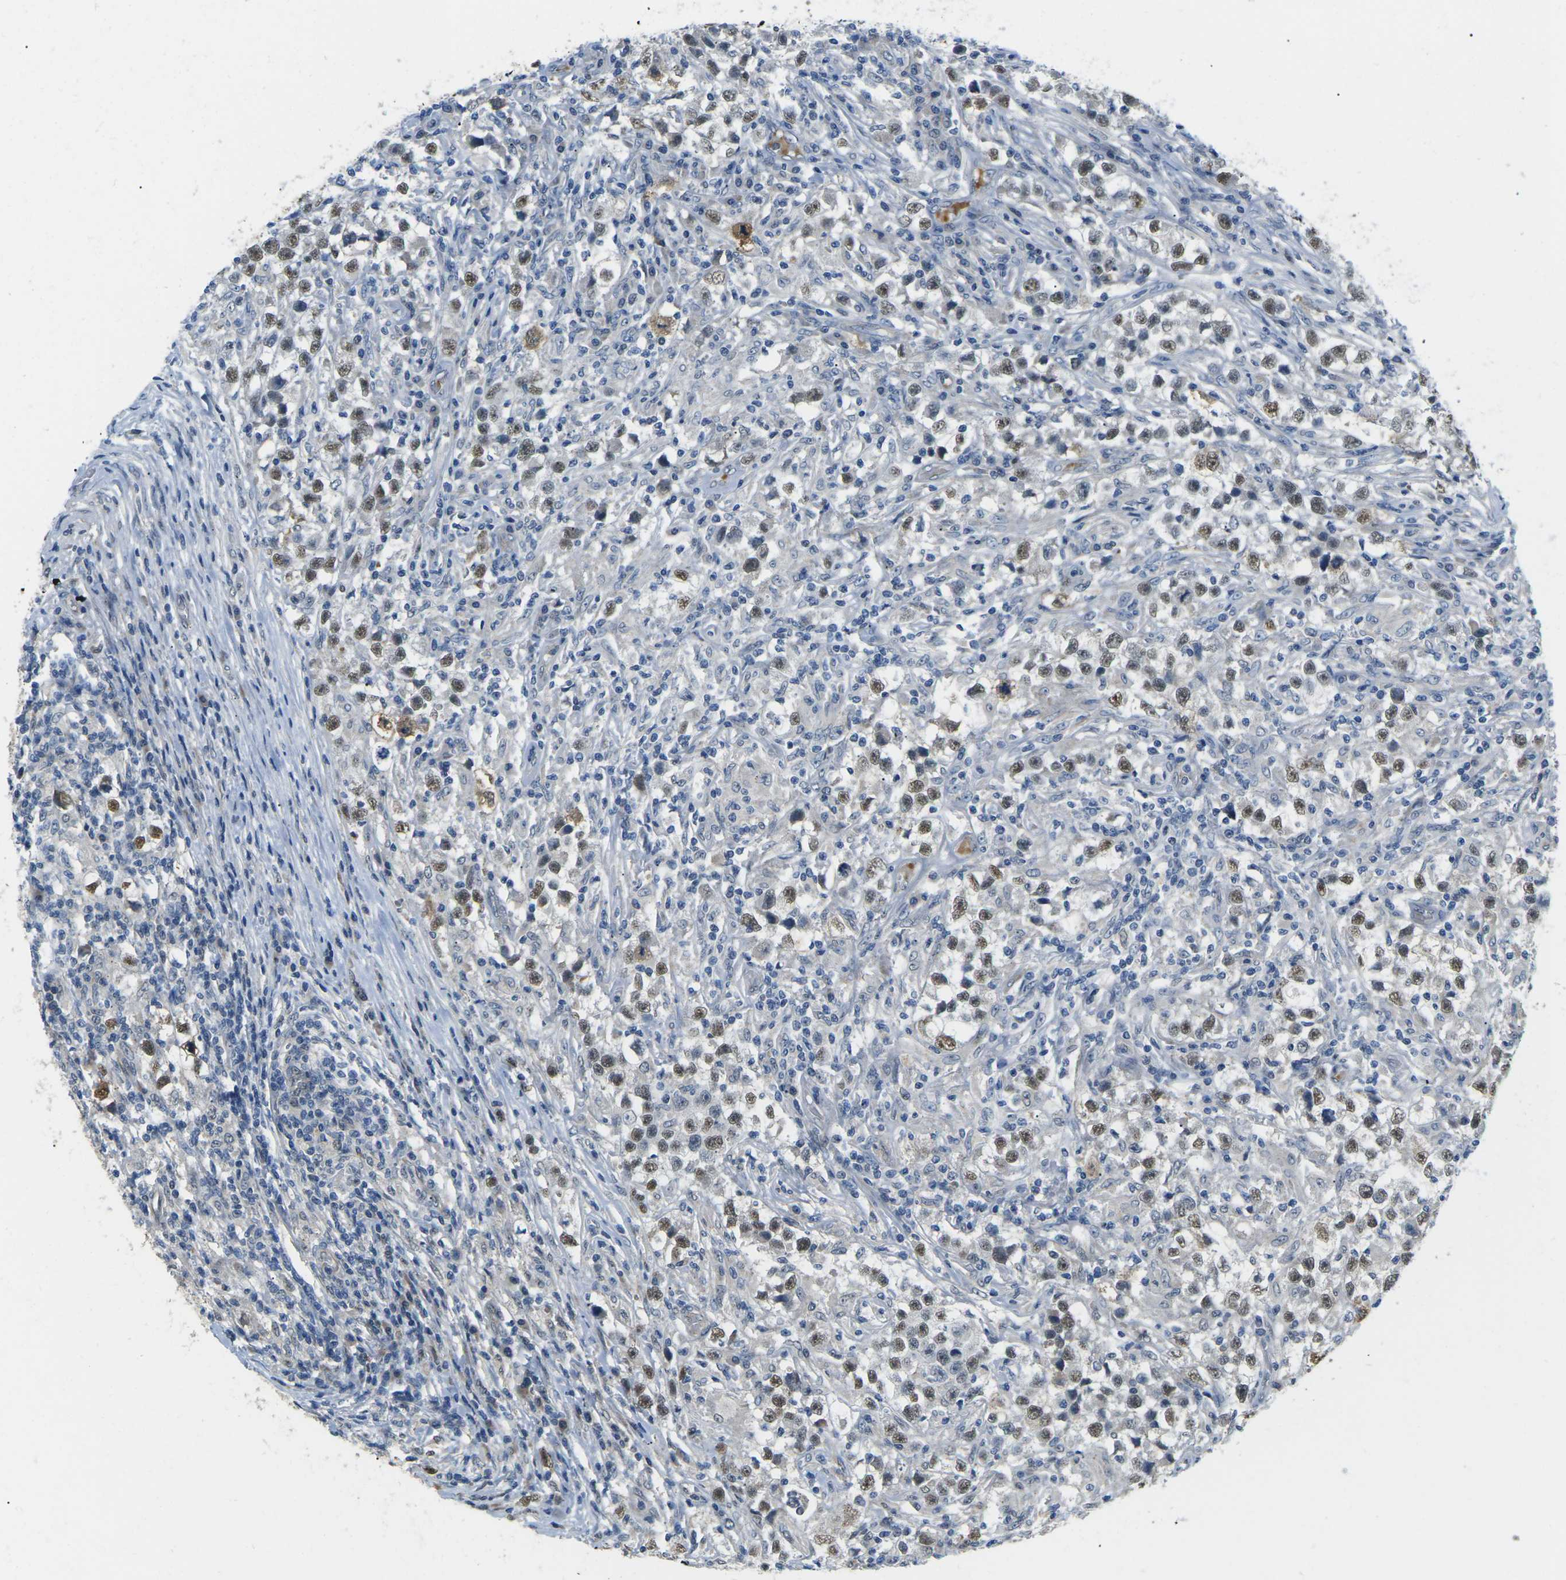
{"staining": {"intensity": "moderate", "quantity": "25%-75%", "location": "nuclear"}, "tissue": "testis cancer", "cell_type": "Tumor cells", "image_type": "cancer", "snomed": [{"axis": "morphology", "description": "Carcinoma, Embryonal, NOS"}, {"axis": "topography", "description": "Testis"}], "caption": "Moderate nuclear staining for a protein is seen in about 25%-75% of tumor cells of testis cancer using immunohistochemistry (IHC).", "gene": "ERBB4", "patient": {"sex": "male", "age": 21}}